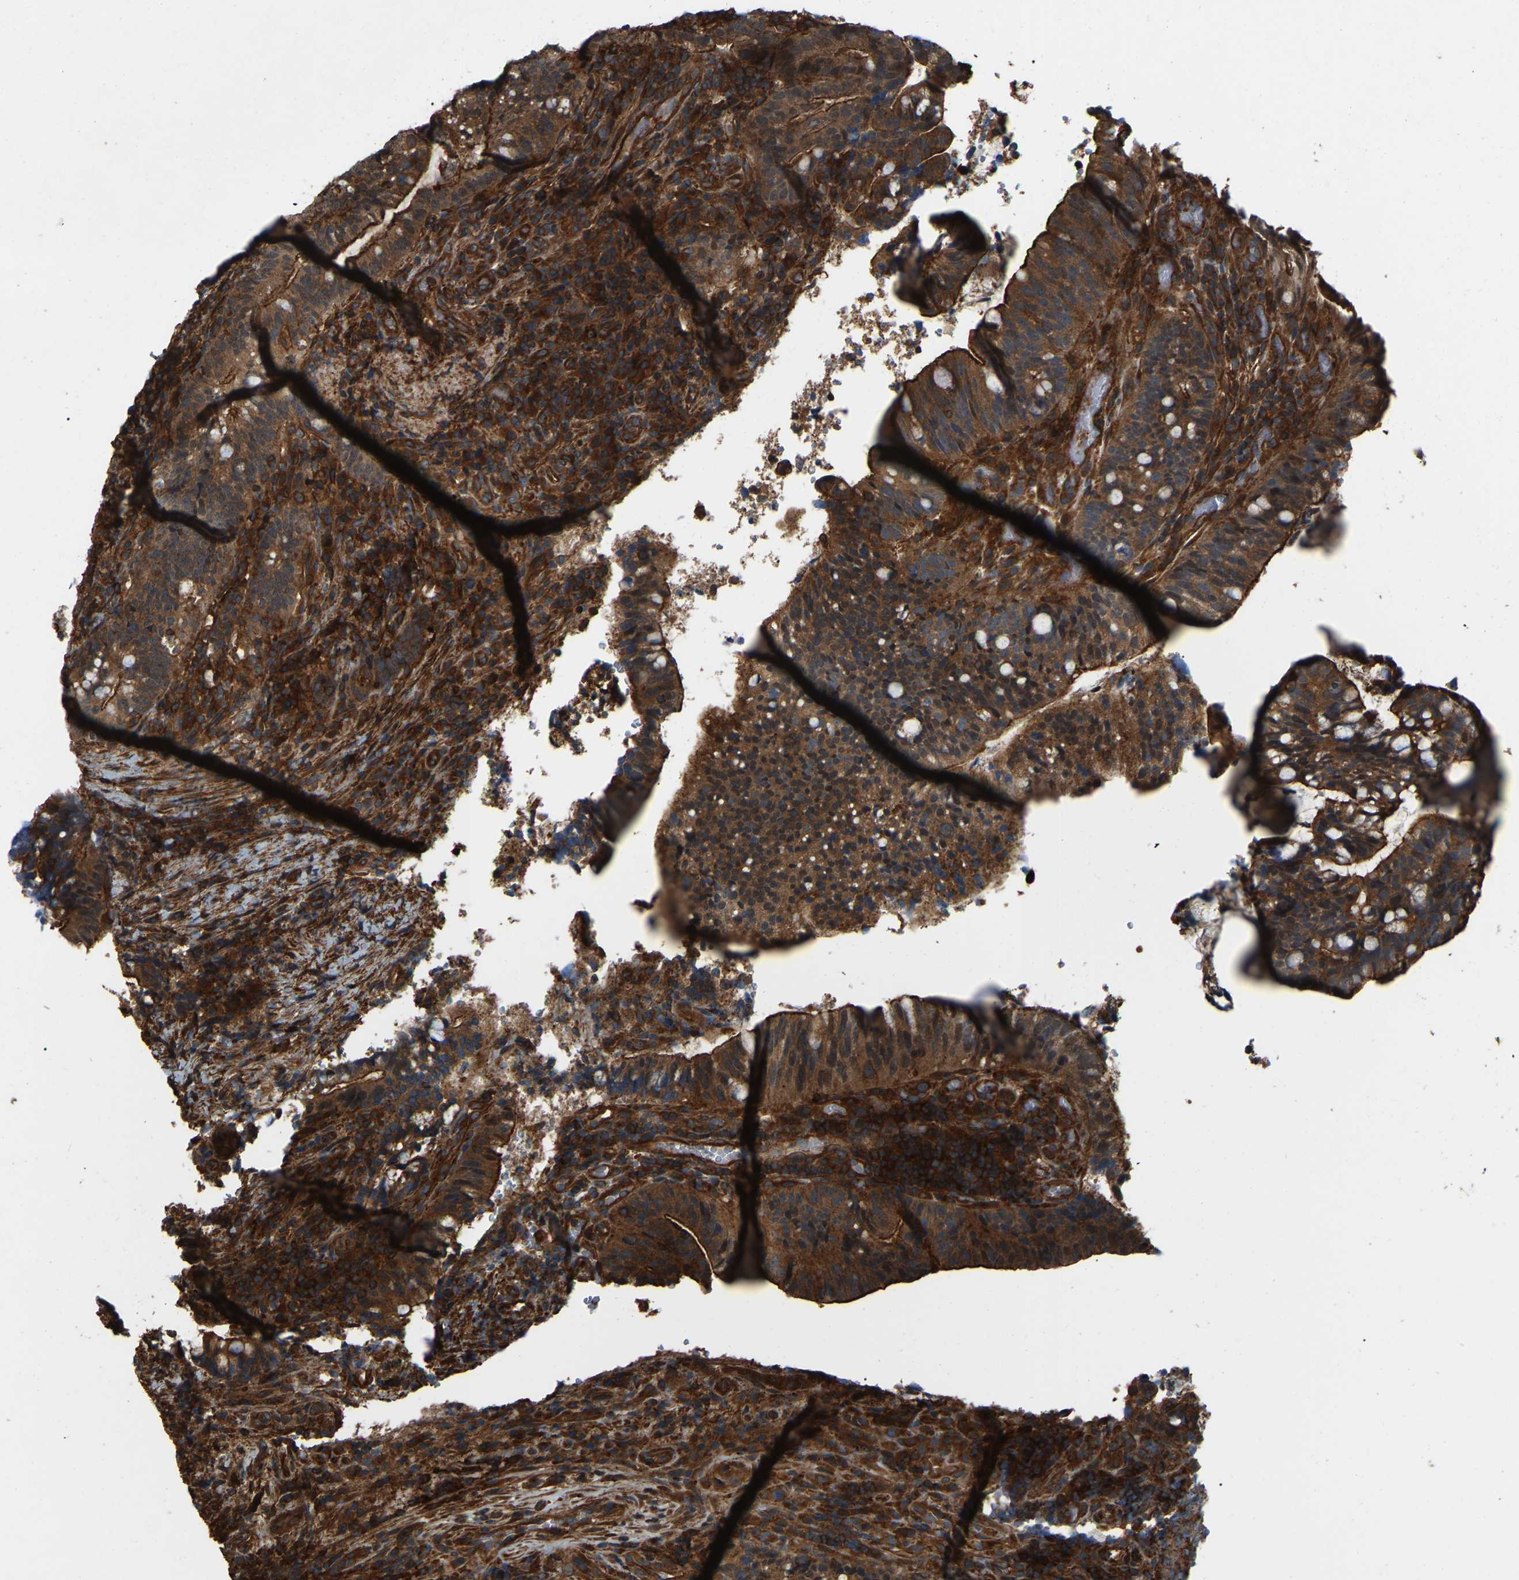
{"staining": {"intensity": "strong", "quantity": ">75%", "location": "cytoplasmic/membranous"}, "tissue": "colorectal cancer", "cell_type": "Tumor cells", "image_type": "cancer", "snomed": [{"axis": "morphology", "description": "Adenocarcinoma, NOS"}, {"axis": "topography", "description": "Colon"}], "caption": "Brown immunohistochemical staining in colorectal cancer (adenocarcinoma) shows strong cytoplasmic/membranous expression in approximately >75% of tumor cells.", "gene": "SAMD9L", "patient": {"sex": "female", "age": 66}}